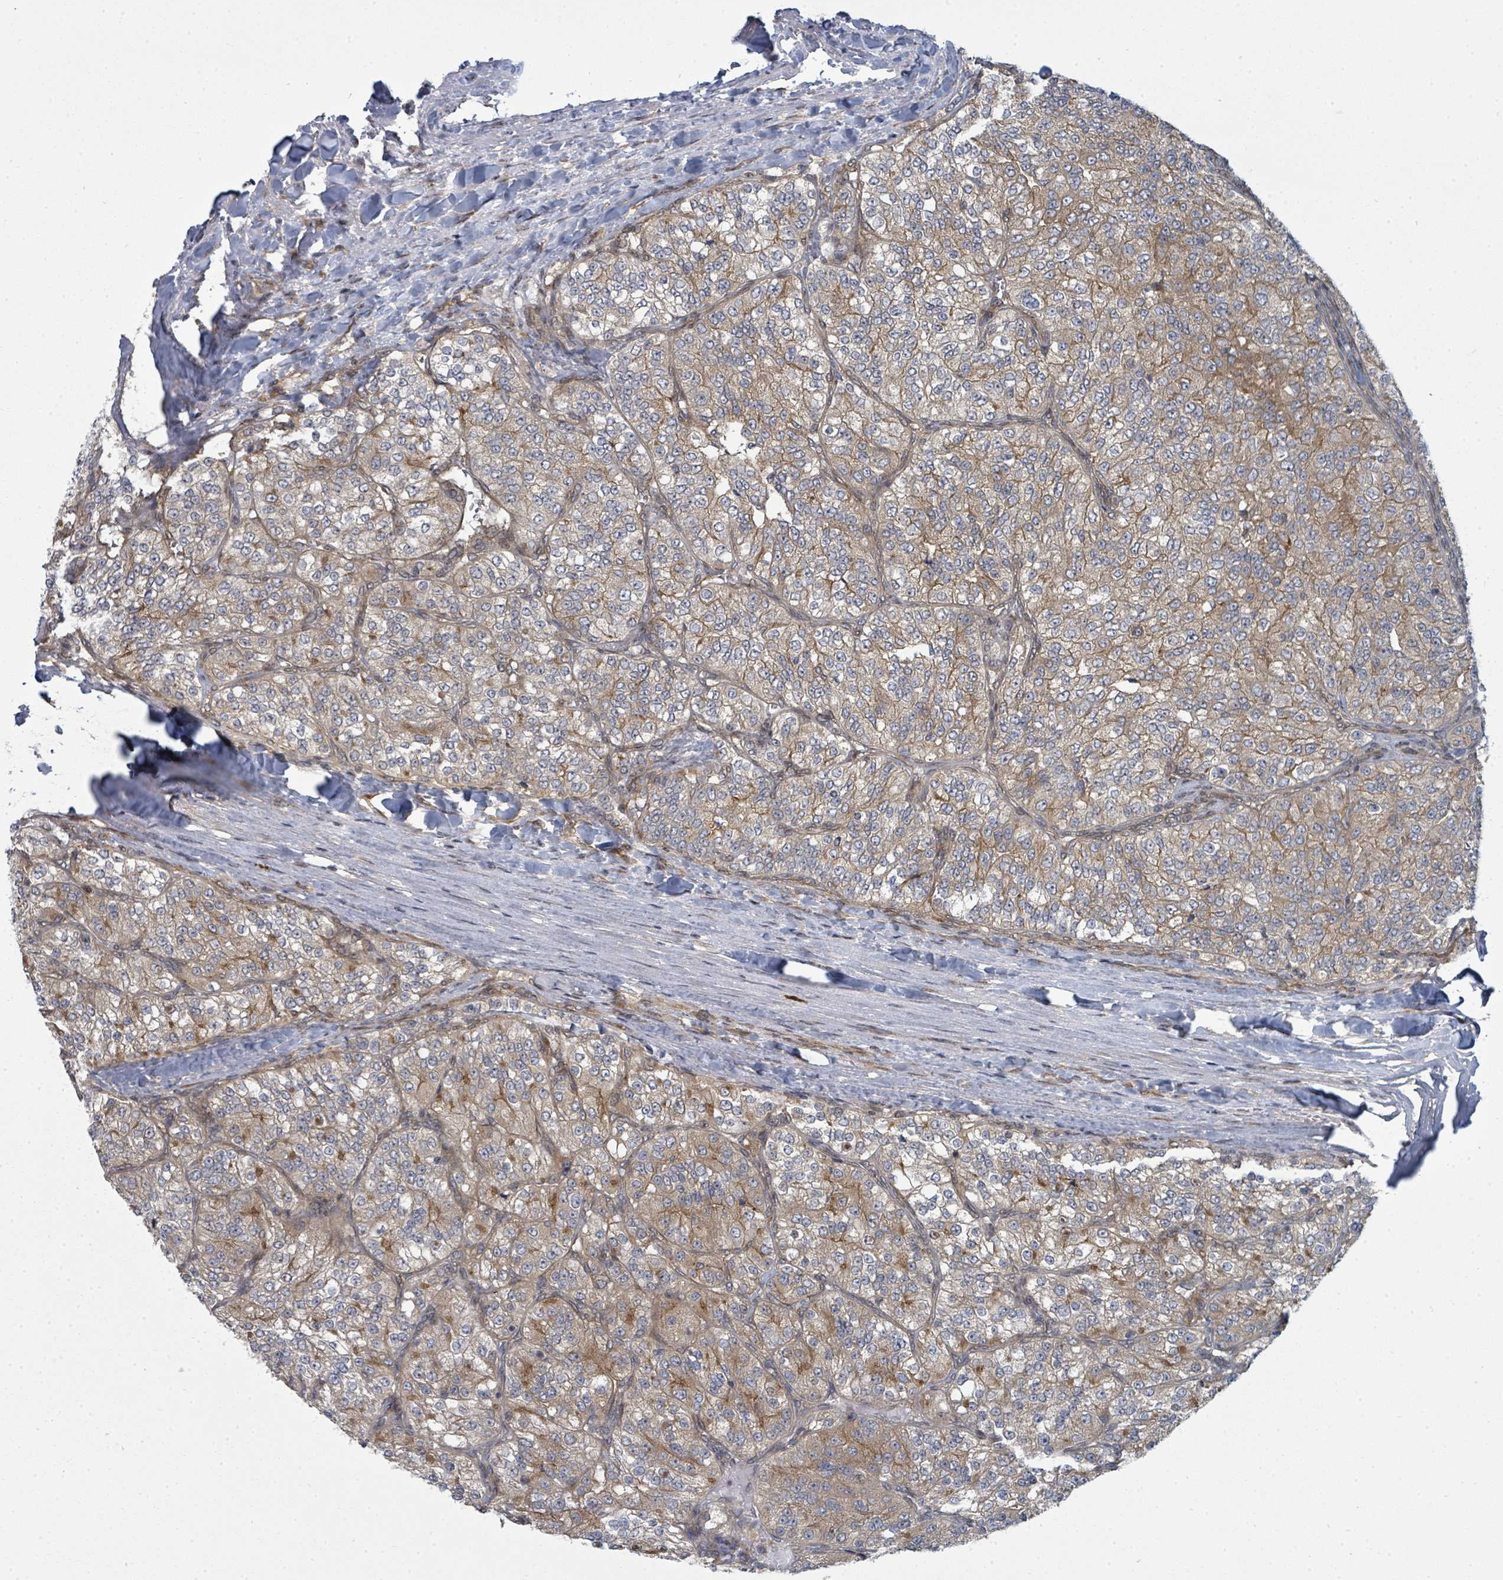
{"staining": {"intensity": "weak", "quantity": "<25%", "location": "cytoplasmic/membranous"}, "tissue": "renal cancer", "cell_type": "Tumor cells", "image_type": "cancer", "snomed": [{"axis": "morphology", "description": "Adenocarcinoma, NOS"}, {"axis": "topography", "description": "Kidney"}], "caption": "Image shows no significant protein staining in tumor cells of renal cancer. (DAB IHC with hematoxylin counter stain).", "gene": "PSMG2", "patient": {"sex": "female", "age": 63}}